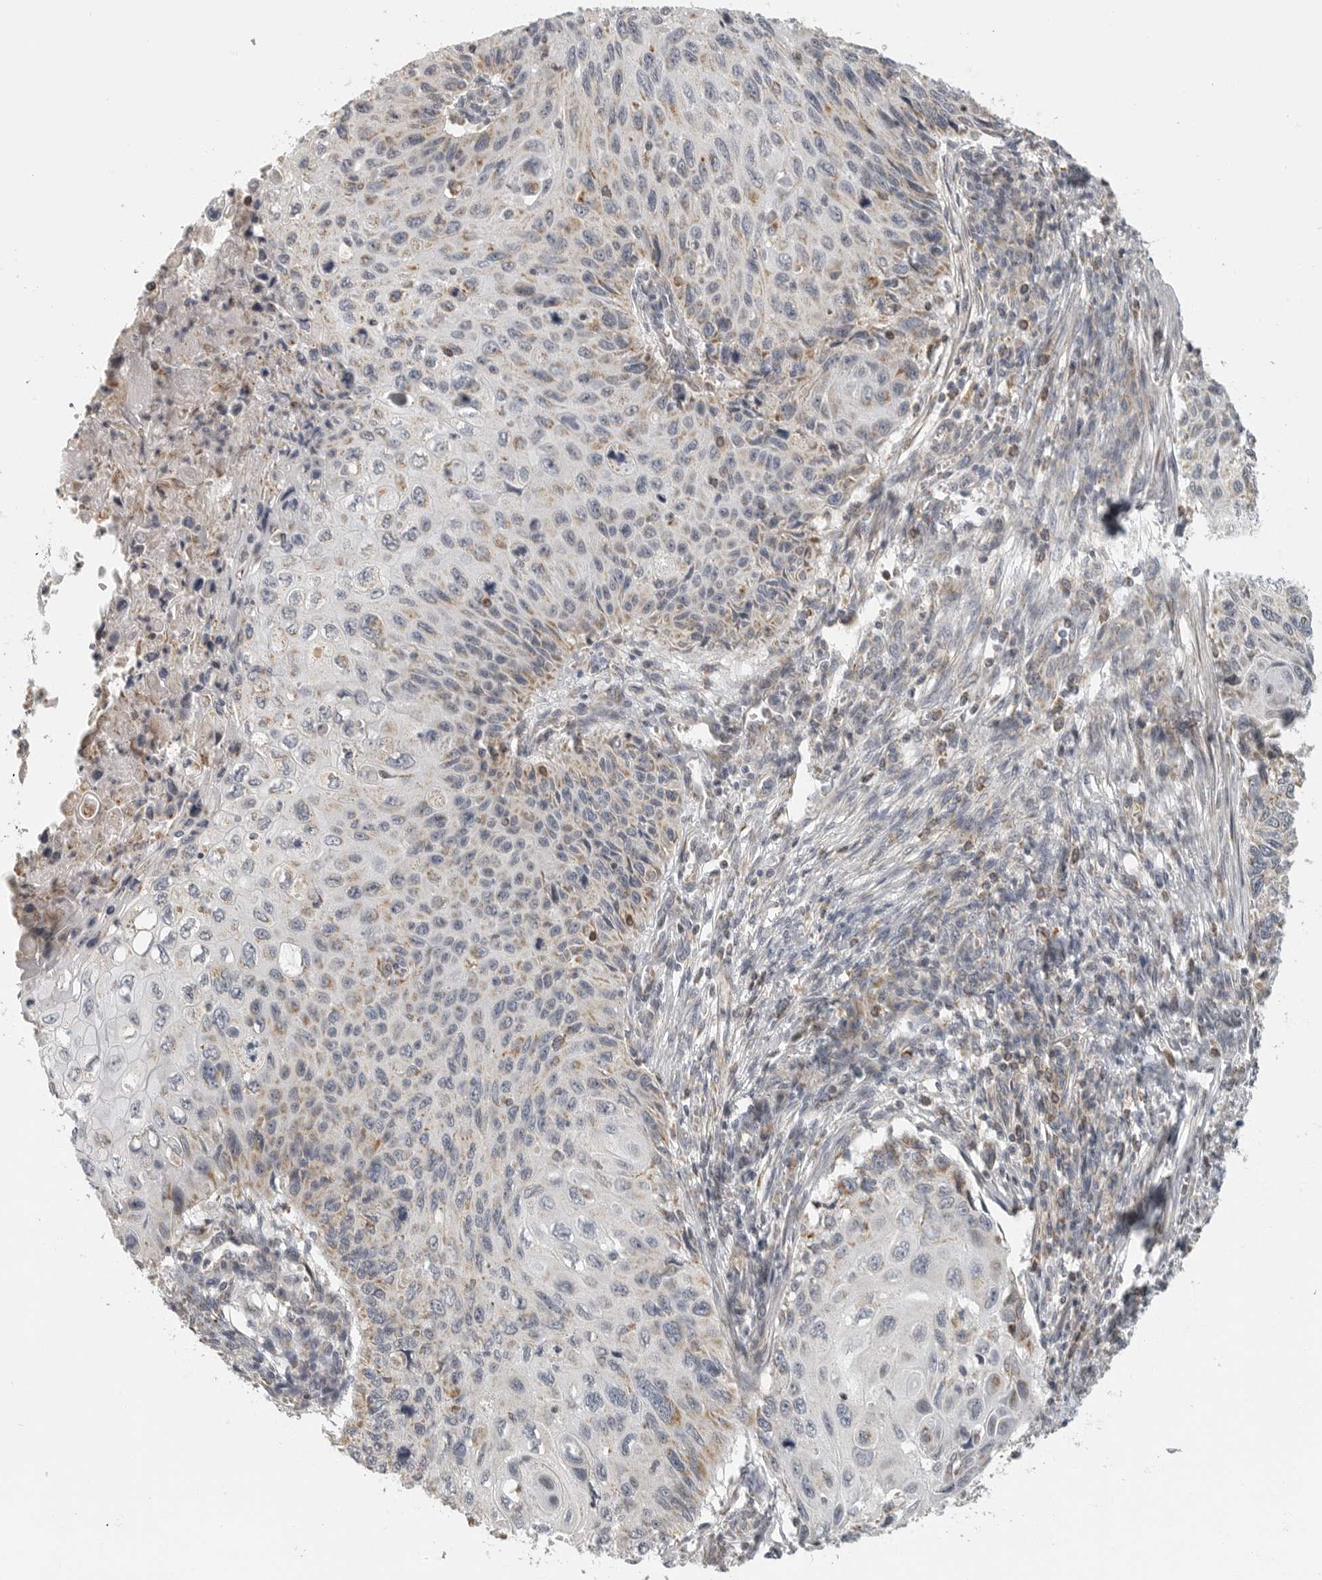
{"staining": {"intensity": "weak", "quantity": "<25%", "location": "cytoplasmic/membranous"}, "tissue": "cervical cancer", "cell_type": "Tumor cells", "image_type": "cancer", "snomed": [{"axis": "morphology", "description": "Squamous cell carcinoma, NOS"}, {"axis": "topography", "description": "Cervix"}], "caption": "An immunohistochemistry (IHC) micrograph of cervical cancer is shown. There is no staining in tumor cells of cervical cancer. (DAB (3,3'-diaminobenzidine) immunohistochemistry, high magnification).", "gene": "RXFP3", "patient": {"sex": "female", "age": 70}}